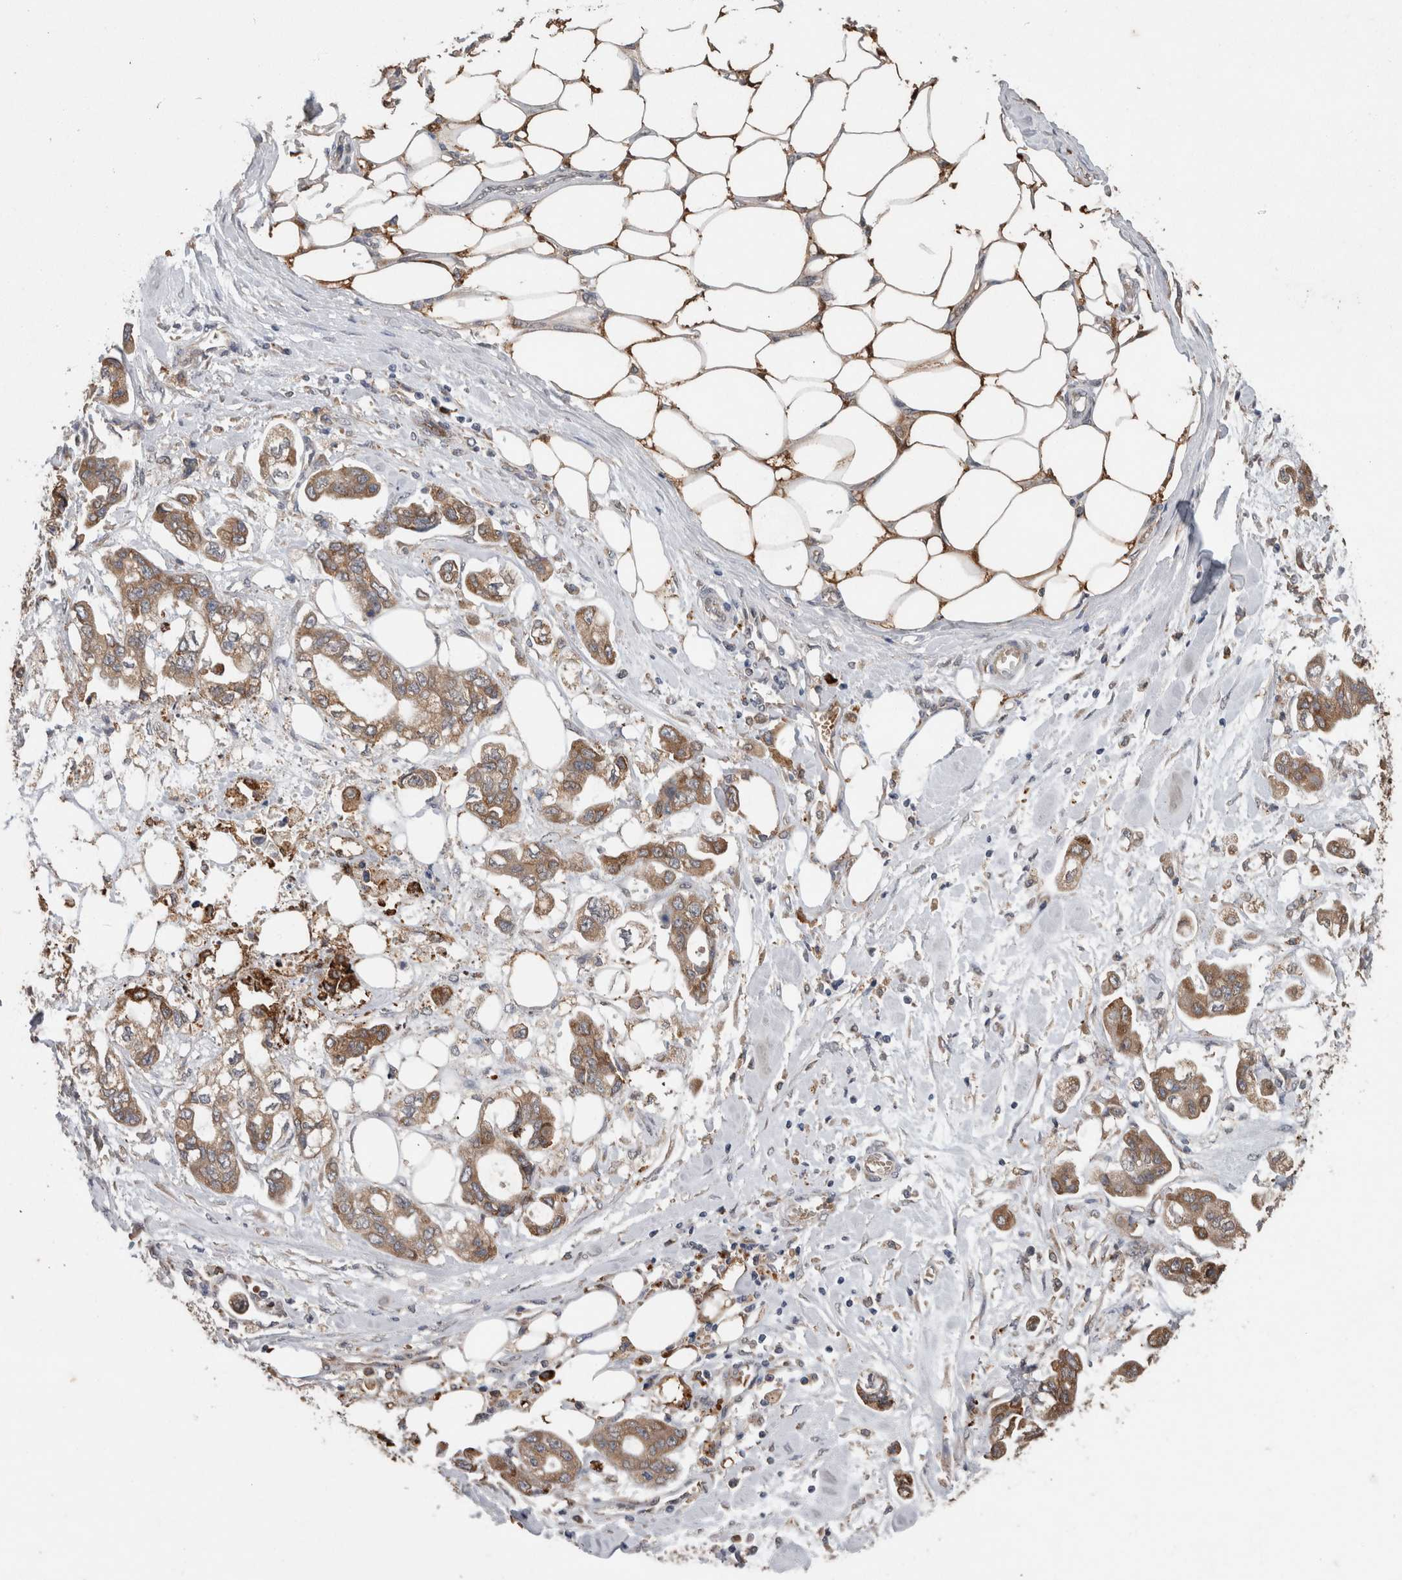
{"staining": {"intensity": "moderate", "quantity": ">75%", "location": "cytoplasmic/membranous"}, "tissue": "stomach cancer", "cell_type": "Tumor cells", "image_type": "cancer", "snomed": [{"axis": "morphology", "description": "Adenocarcinoma, NOS"}, {"axis": "topography", "description": "Stomach"}], "caption": "IHC of stomach cancer (adenocarcinoma) reveals medium levels of moderate cytoplasmic/membranous expression in about >75% of tumor cells. (Brightfield microscopy of DAB IHC at high magnification).", "gene": "ADGRL3", "patient": {"sex": "male", "age": 62}}